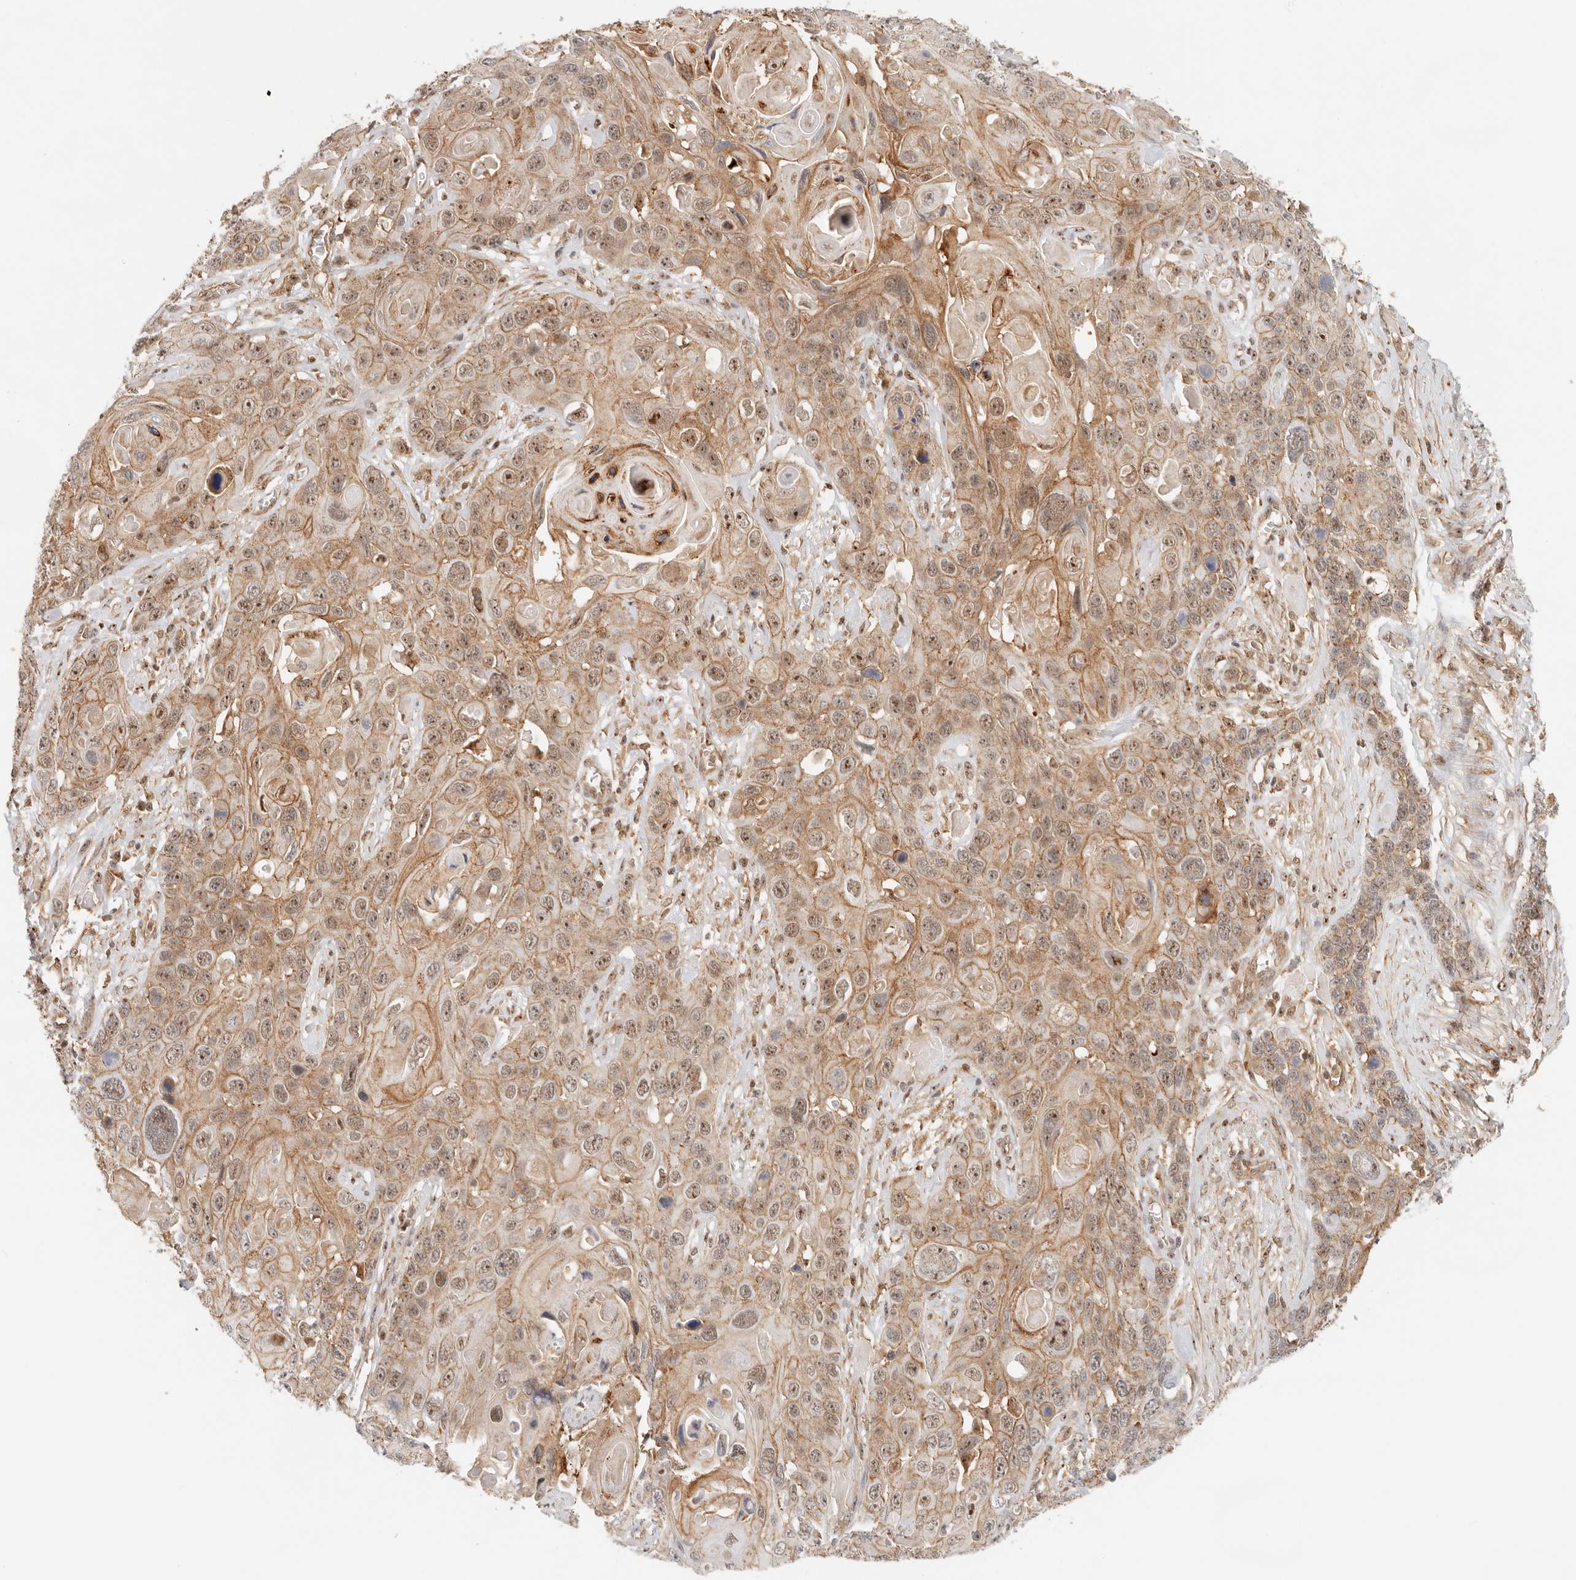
{"staining": {"intensity": "moderate", "quantity": ">75%", "location": "cytoplasmic/membranous,nuclear"}, "tissue": "skin cancer", "cell_type": "Tumor cells", "image_type": "cancer", "snomed": [{"axis": "morphology", "description": "Squamous cell carcinoma, NOS"}, {"axis": "topography", "description": "Skin"}], "caption": "Approximately >75% of tumor cells in human skin cancer demonstrate moderate cytoplasmic/membranous and nuclear protein staining as visualized by brown immunohistochemical staining.", "gene": "HEXD", "patient": {"sex": "male", "age": 55}}